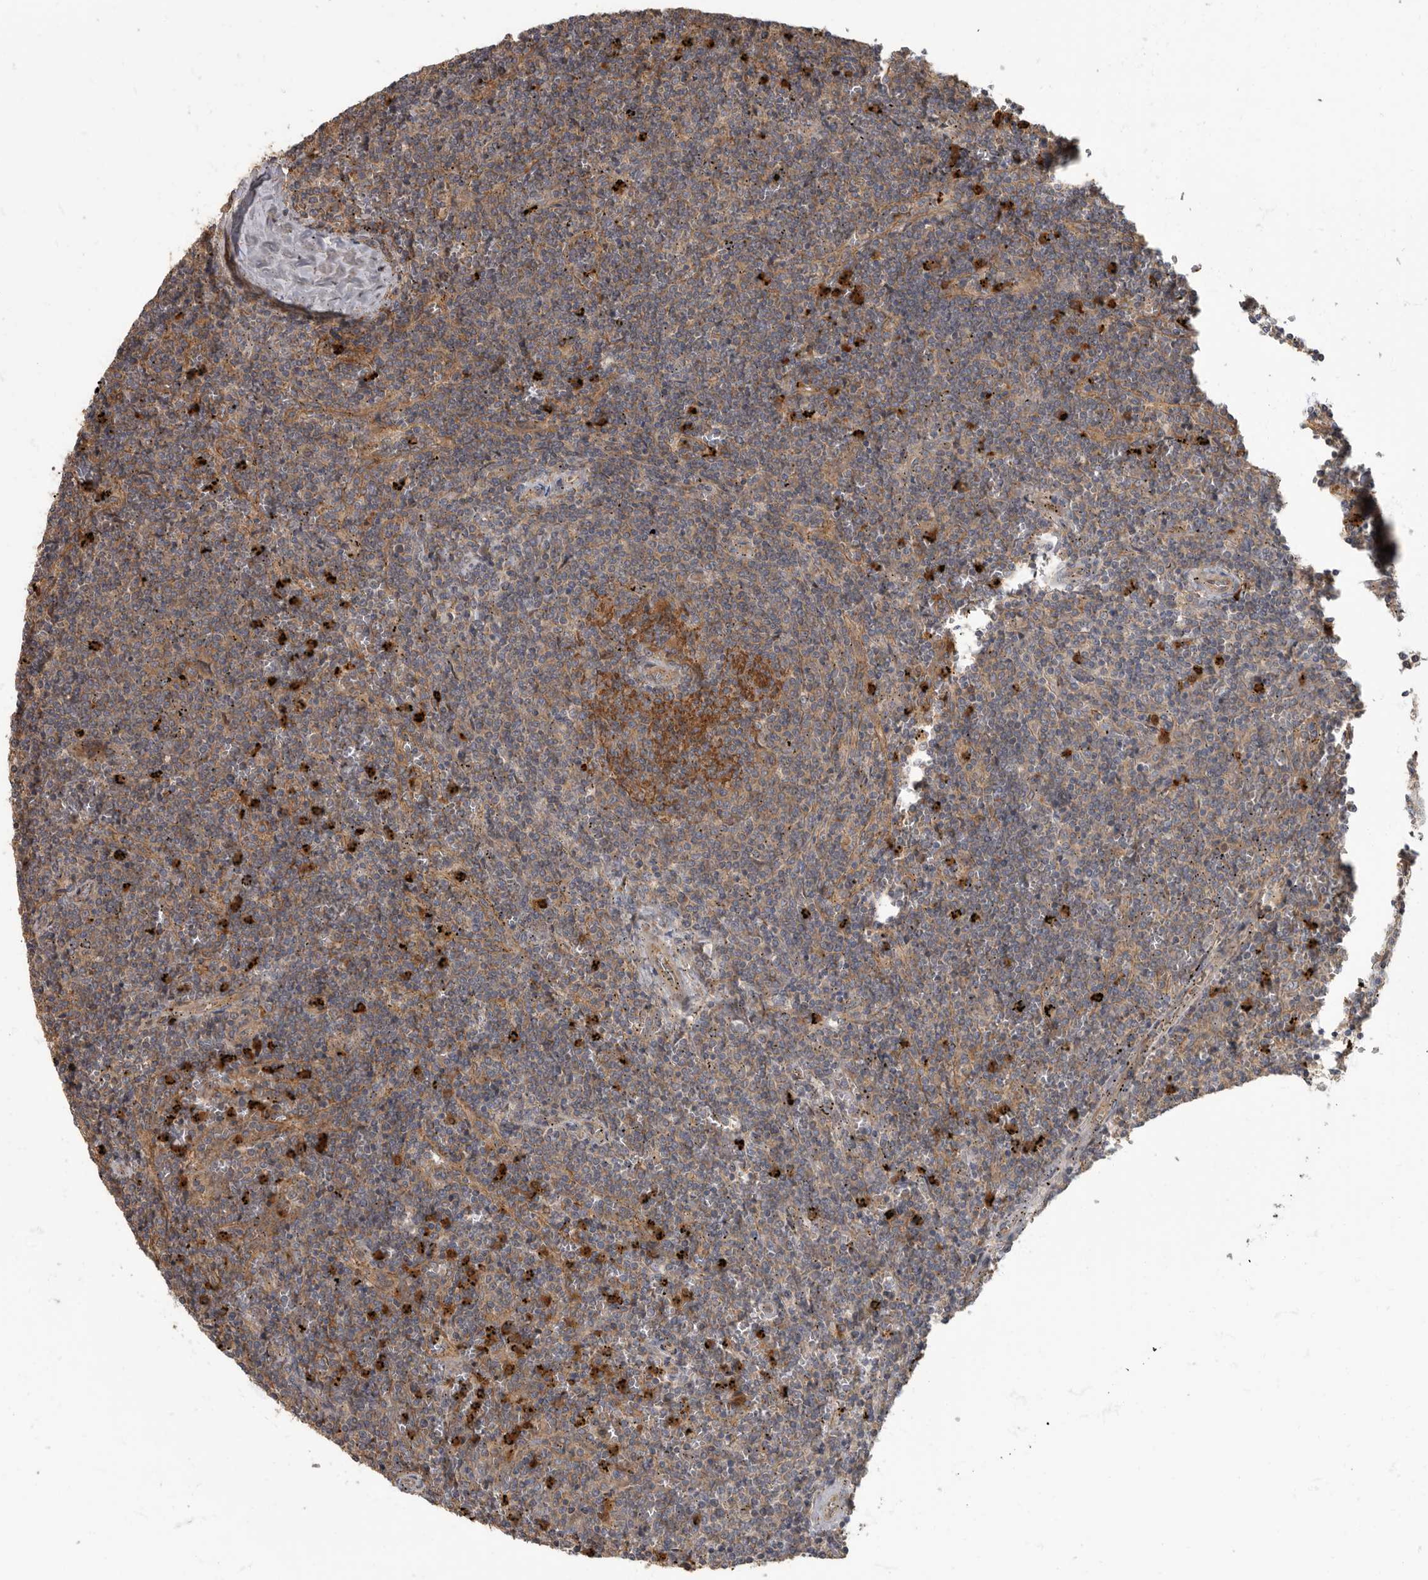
{"staining": {"intensity": "strong", "quantity": "<25%", "location": "cytoplasmic/membranous"}, "tissue": "lymphoma", "cell_type": "Tumor cells", "image_type": "cancer", "snomed": [{"axis": "morphology", "description": "Malignant lymphoma, non-Hodgkin's type, Low grade"}, {"axis": "topography", "description": "Spleen"}], "caption": "IHC histopathology image of neoplastic tissue: human low-grade malignant lymphoma, non-Hodgkin's type stained using IHC shows medium levels of strong protein expression localized specifically in the cytoplasmic/membranous of tumor cells, appearing as a cytoplasmic/membranous brown color.", "gene": "DAAM1", "patient": {"sex": "female", "age": 50}}